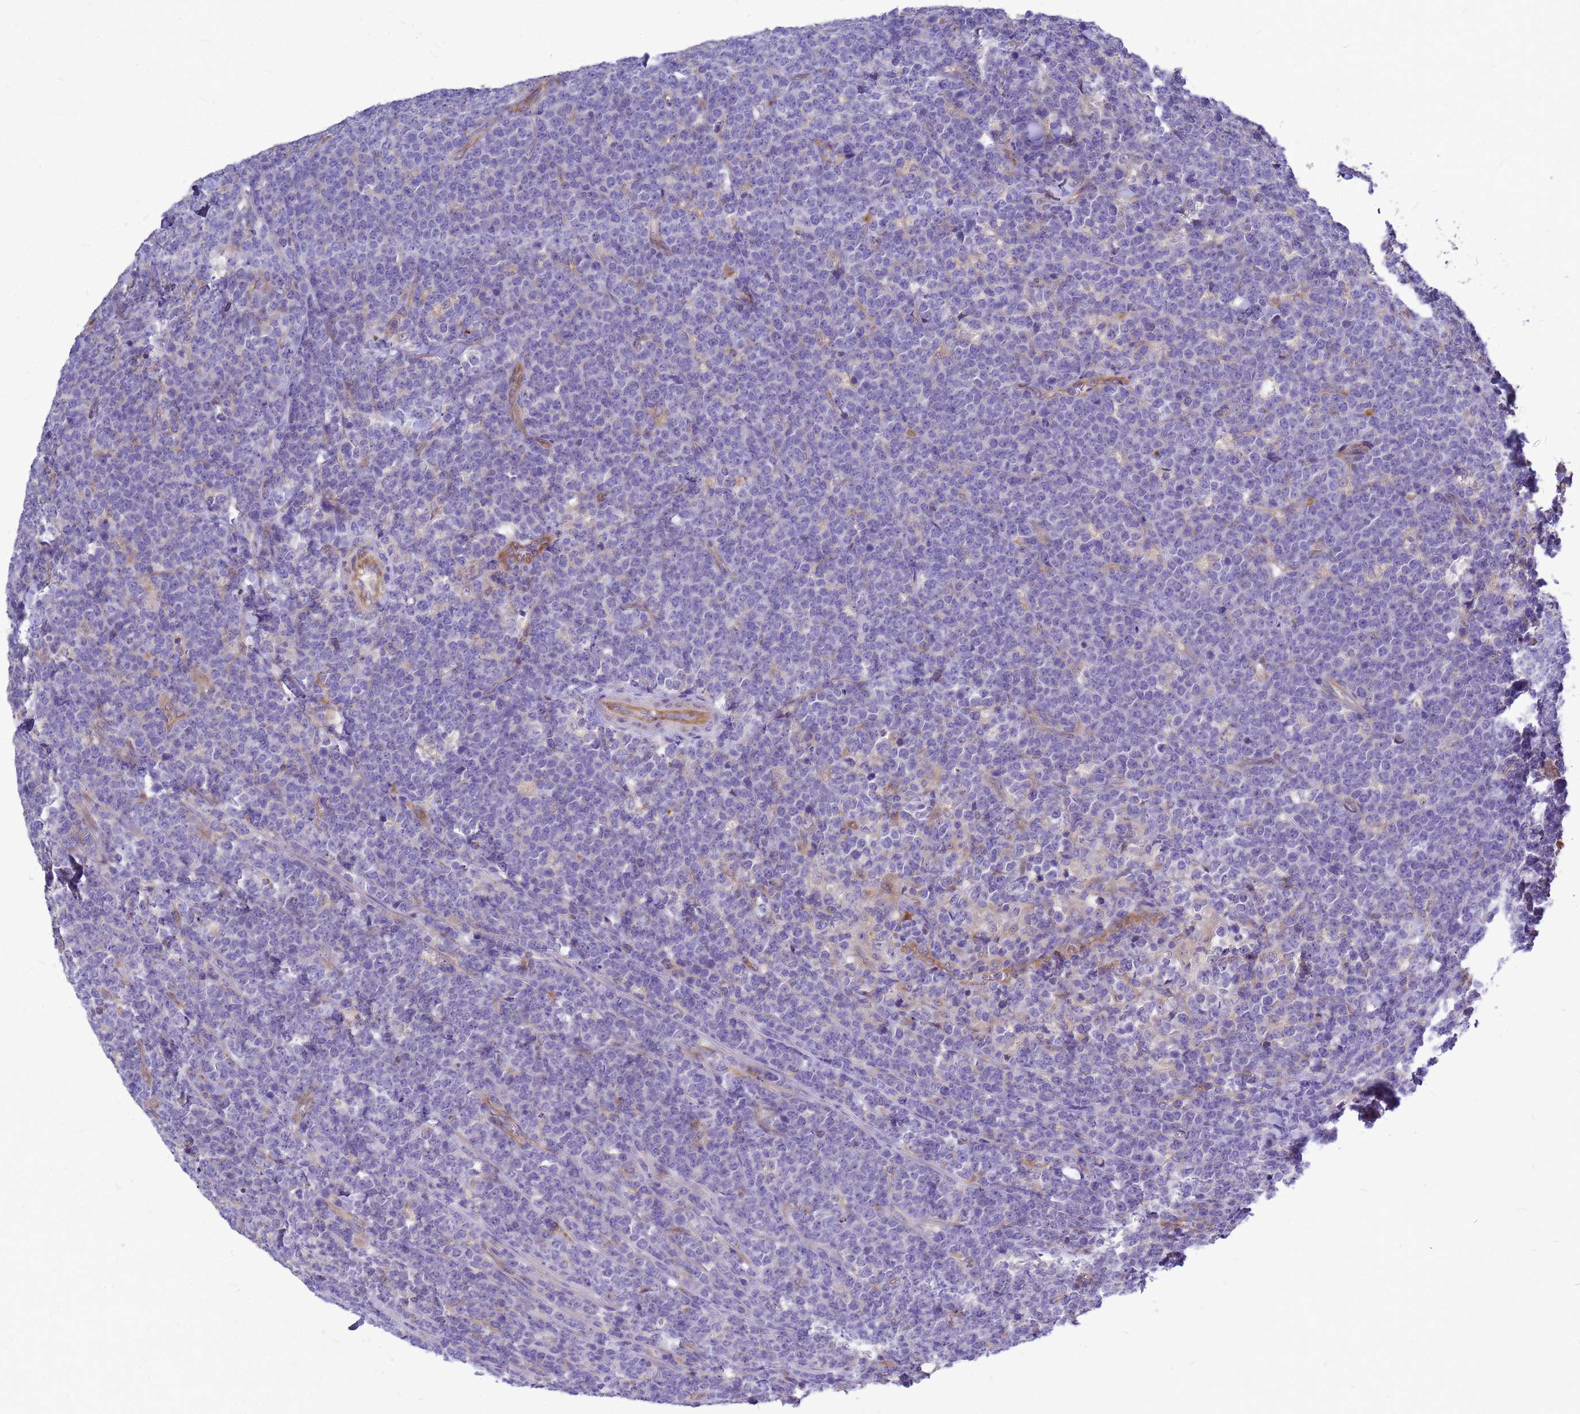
{"staining": {"intensity": "negative", "quantity": "none", "location": "none"}, "tissue": "lymphoma", "cell_type": "Tumor cells", "image_type": "cancer", "snomed": [{"axis": "morphology", "description": "Malignant lymphoma, non-Hodgkin's type, High grade"}, {"axis": "topography", "description": "Small intestine"}], "caption": "Lymphoma stained for a protein using immunohistochemistry demonstrates no expression tumor cells.", "gene": "FBXW5", "patient": {"sex": "male", "age": 8}}